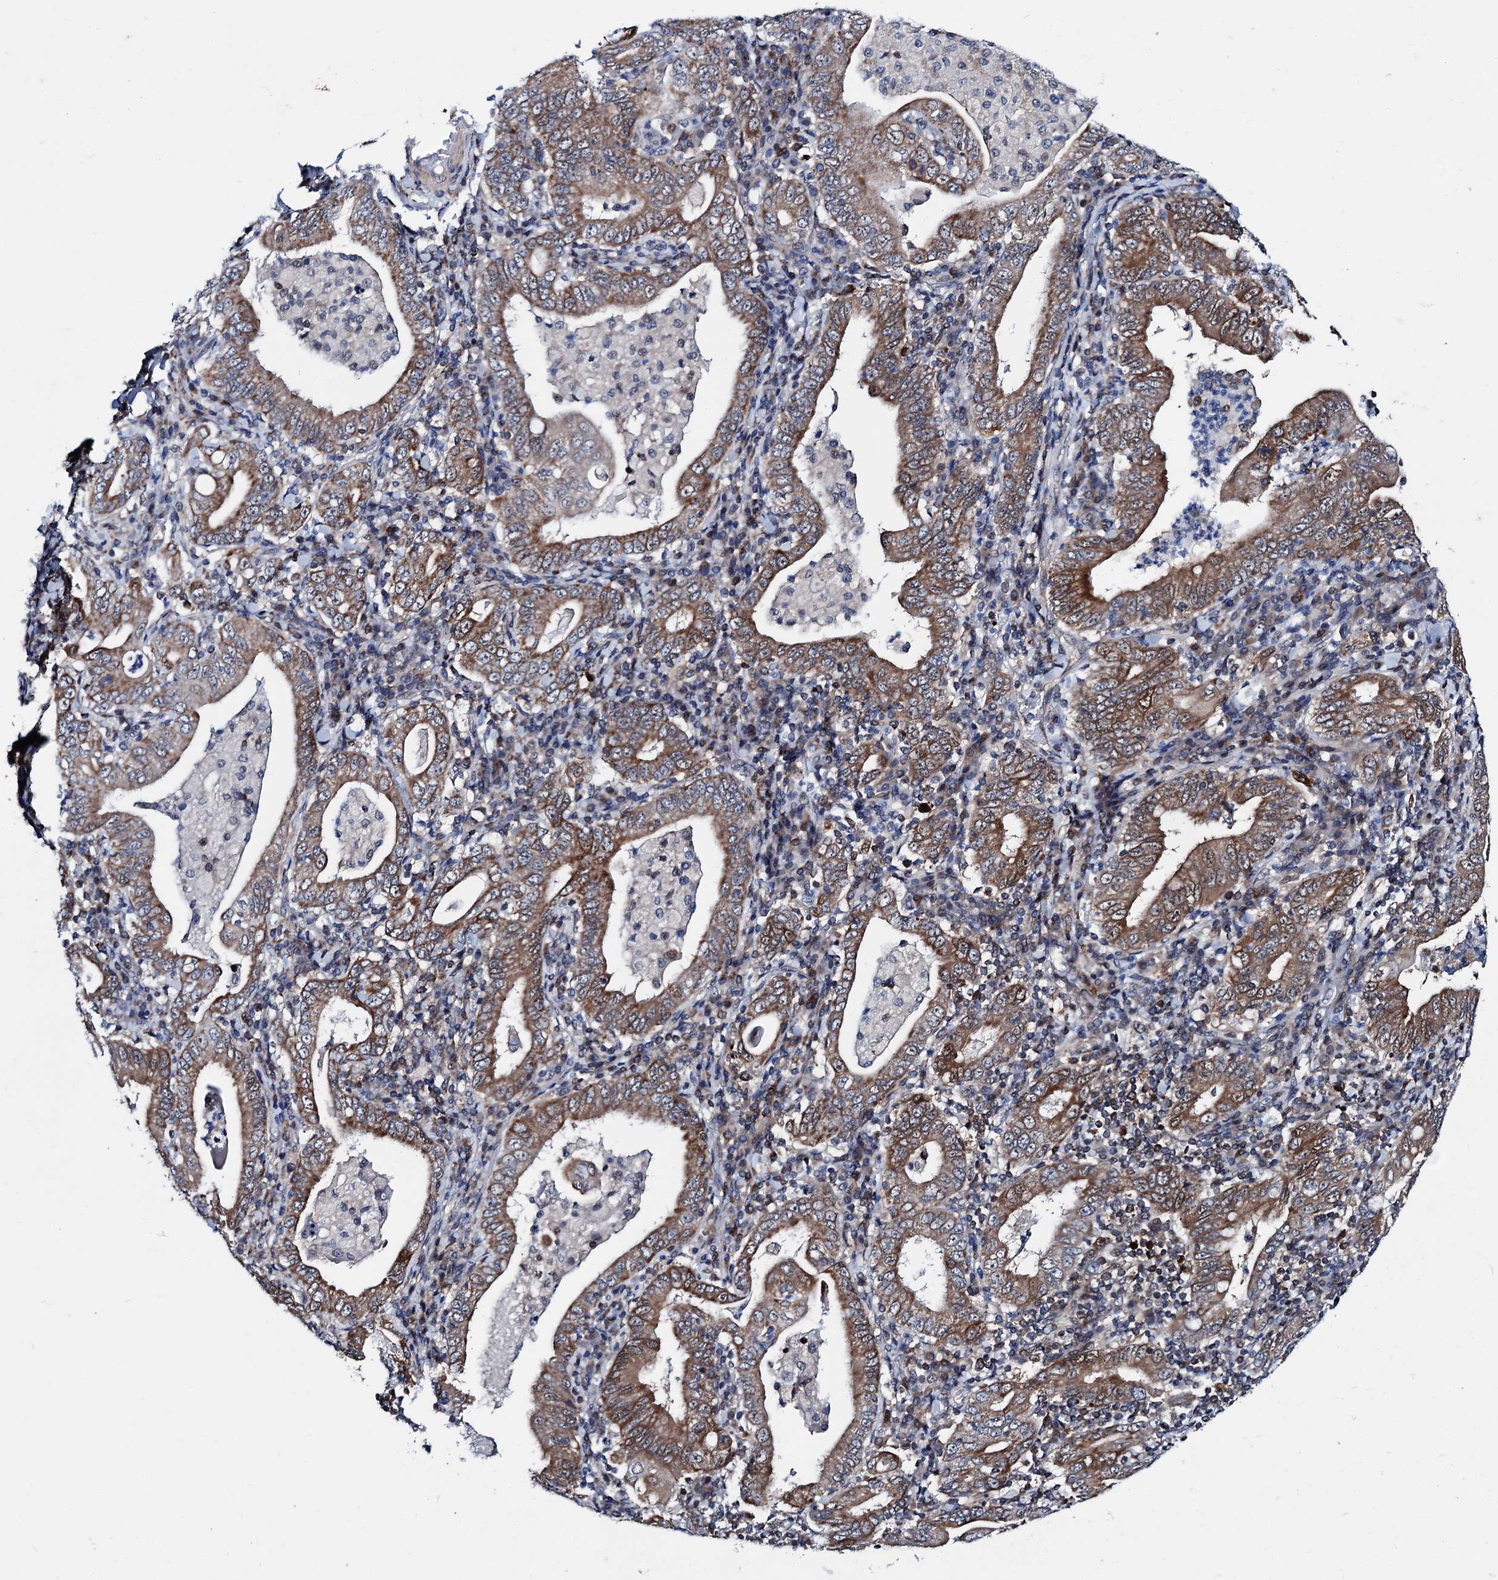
{"staining": {"intensity": "moderate", "quantity": ">75%", "location": "cytoplasmic/membranous"}, "tissue": "stomach cancer", "cell_type": "Tumor cells", "image_type": "cancer", "snomed": [{"axis": "morphology", "description": "Normal tissue, NOS"}, {"axis": "morphology", "description": "Adenocarcinoma, NOS"}, {"axis": "topography", "description": "Esophagus"}, {"axis": "topography", "description": "Stomach, upper"}, {"axis": "topography", "description": "Peripheral nerve tissue"}], "caption": "Tumor cells demonstrate medium levels of moderate cytoplasmic/membranous staining in approximately >75% of cells in stomach cancer (adenocarcinoma).", "gene": "COA4", "patient": {"sex": "male", "age": 62}}